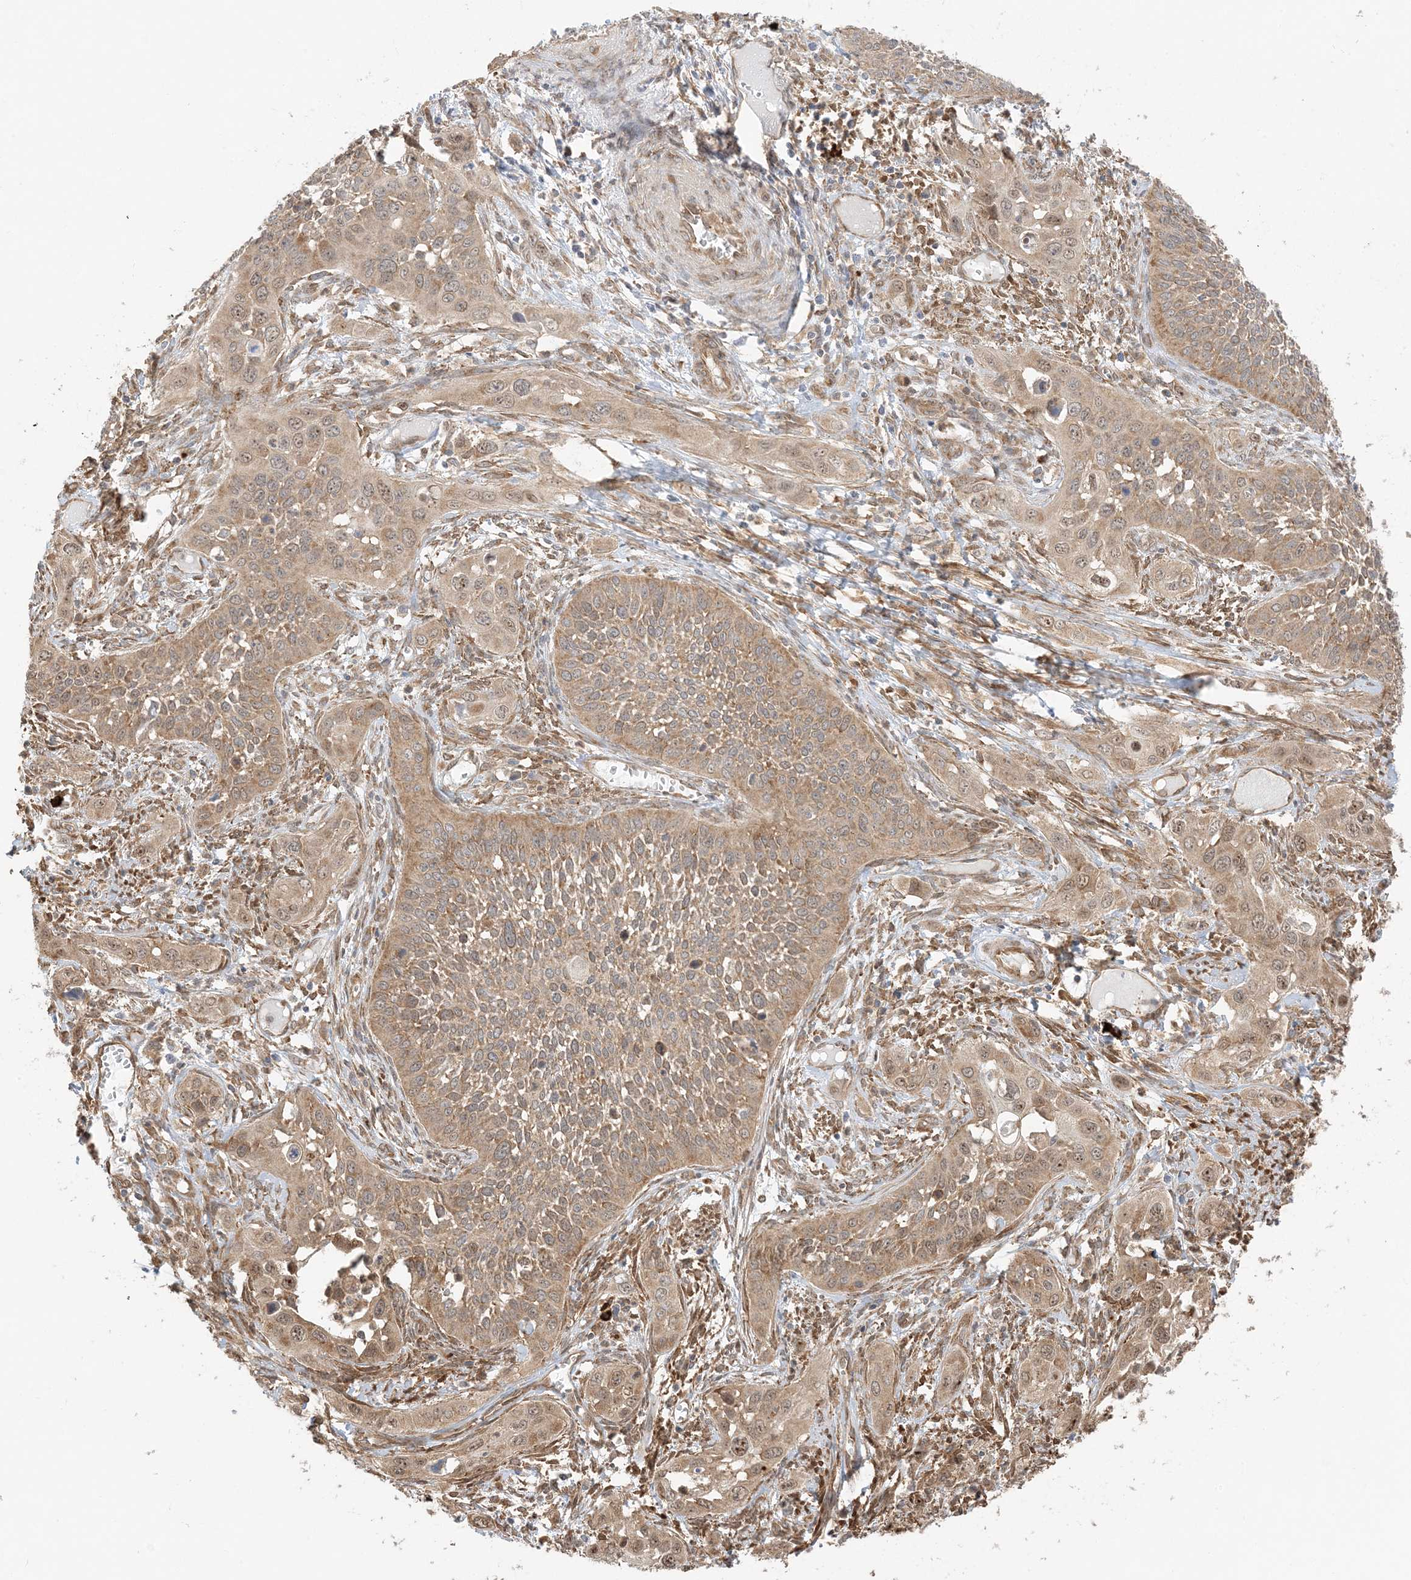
{"staining": {"intensity": "moderate", "quantity": ">75%", "location": "cytoplasmic/membranous"}, "tissue": "cervical cancer", "cell_type": "Tumor cells", "image_type": "cancer", "snomed": [{"axis": "morphology", "description": "Squamous cell carcinoma, NOS"}, {"axis": "topography", "description": "Cervix"}], "caption": "Cervical cancer tissue demonstrates moderate cytoplasmic/membranous expression in approximately >75% of tumor cells", "gene": "UBAP2L", "patient": {"sex": "female", "age": 34}}